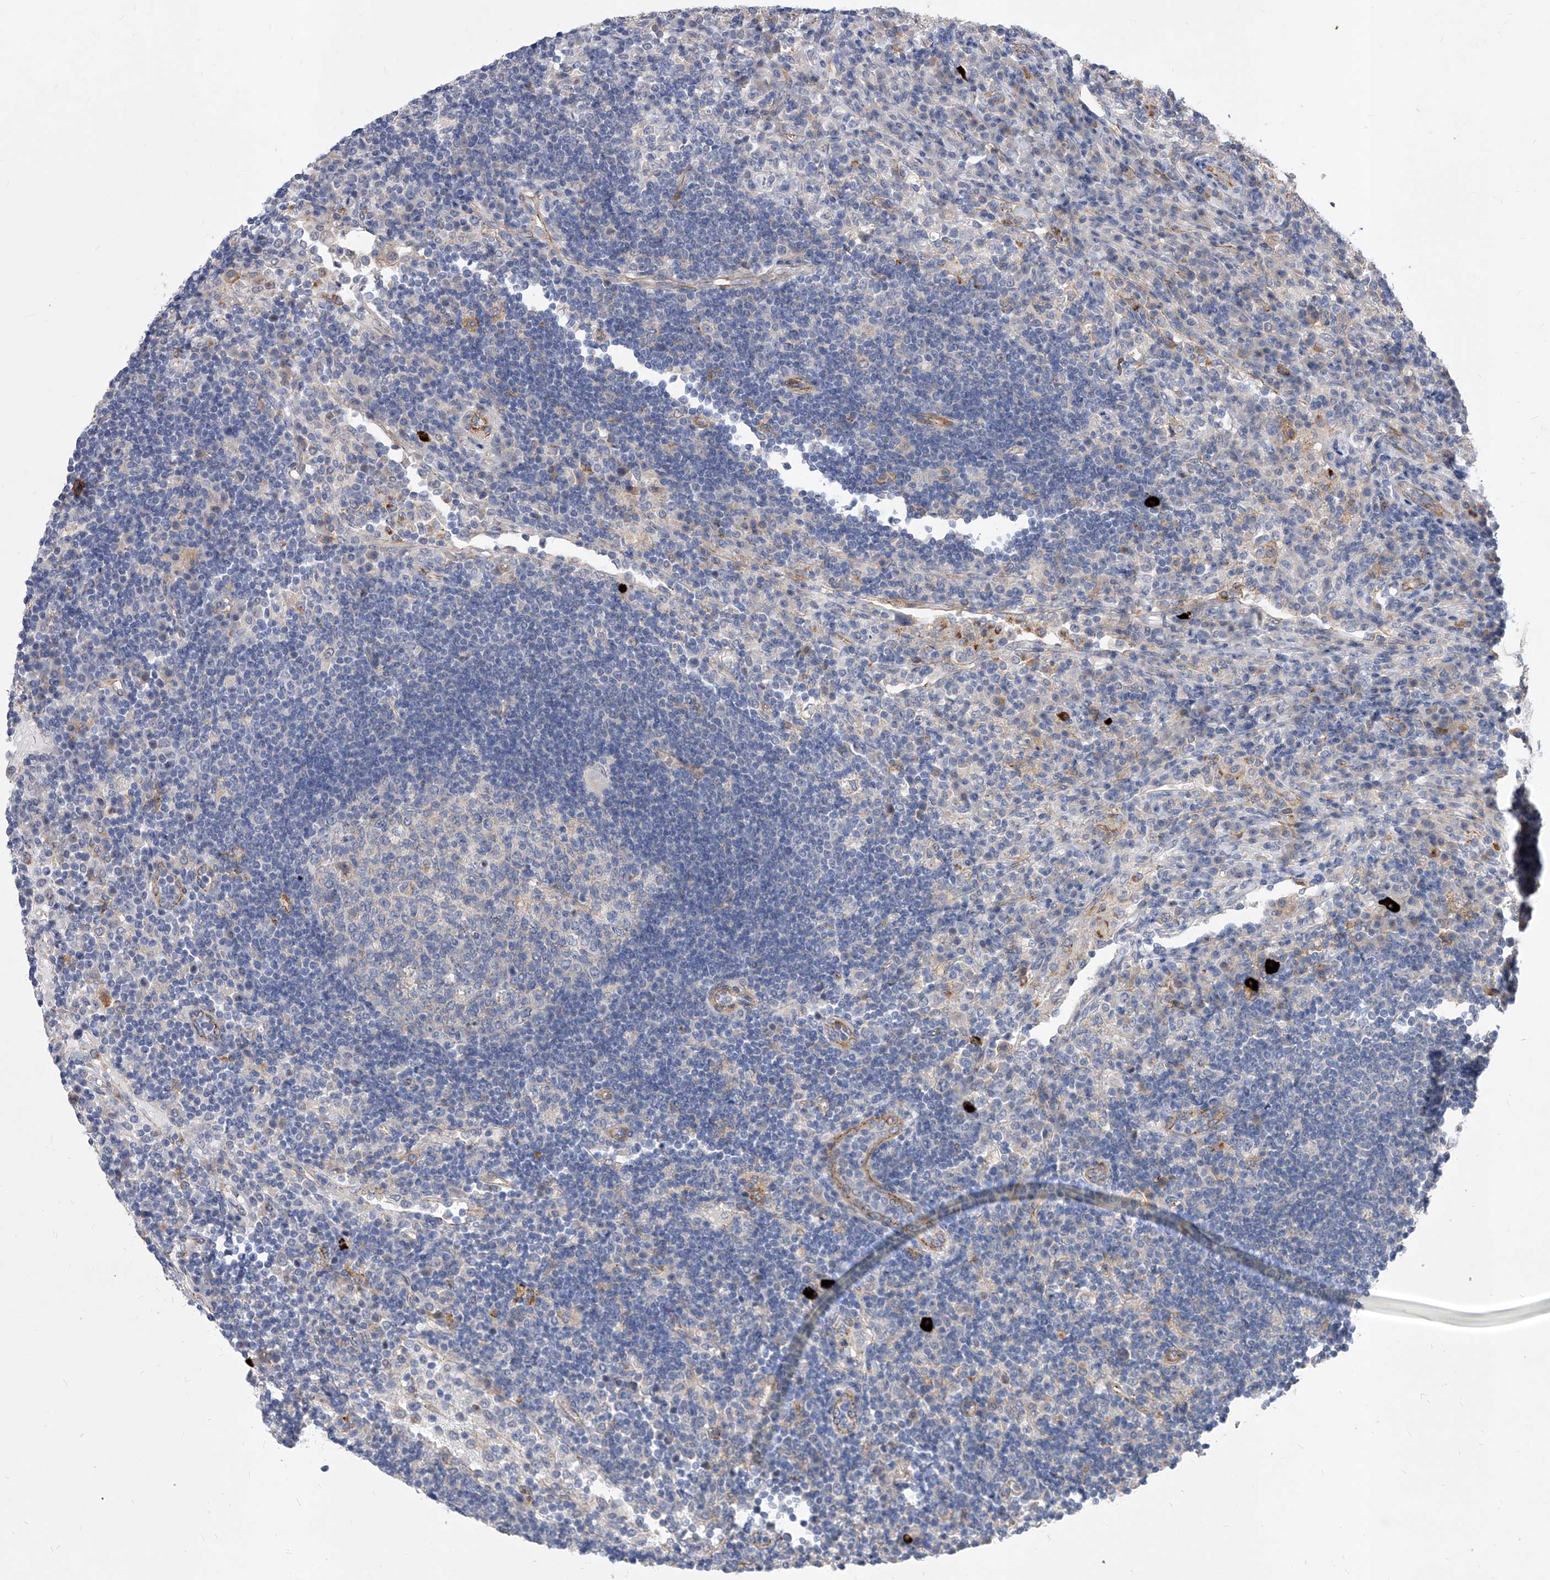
{"staining": {"intensity": "negative", "quantity": "none", "location": "none"}, "tissue": "lymph node", "cell_type": "Germinal center cells", "image_type": "normal", "snomed": [{"axis": "morphology", "description": "Normal tissue, NOS"}, {"axis": "topography", "description": "Lymph node"}], "caption": "DAB (3,3'-diaminobenzidine) immunohistochemical staining of benign lymph node reveals no significant positivity in germinal center cells. The staining was performed using DAB (3,3'-diaminobenzidine) to visualize the protein expression in brown, while the nuclei were stained in blue with hematoxylin (Magnification: 20x).", "gene": "ENSG00000250424", "patient": {"sex": "female", "age": 53}}